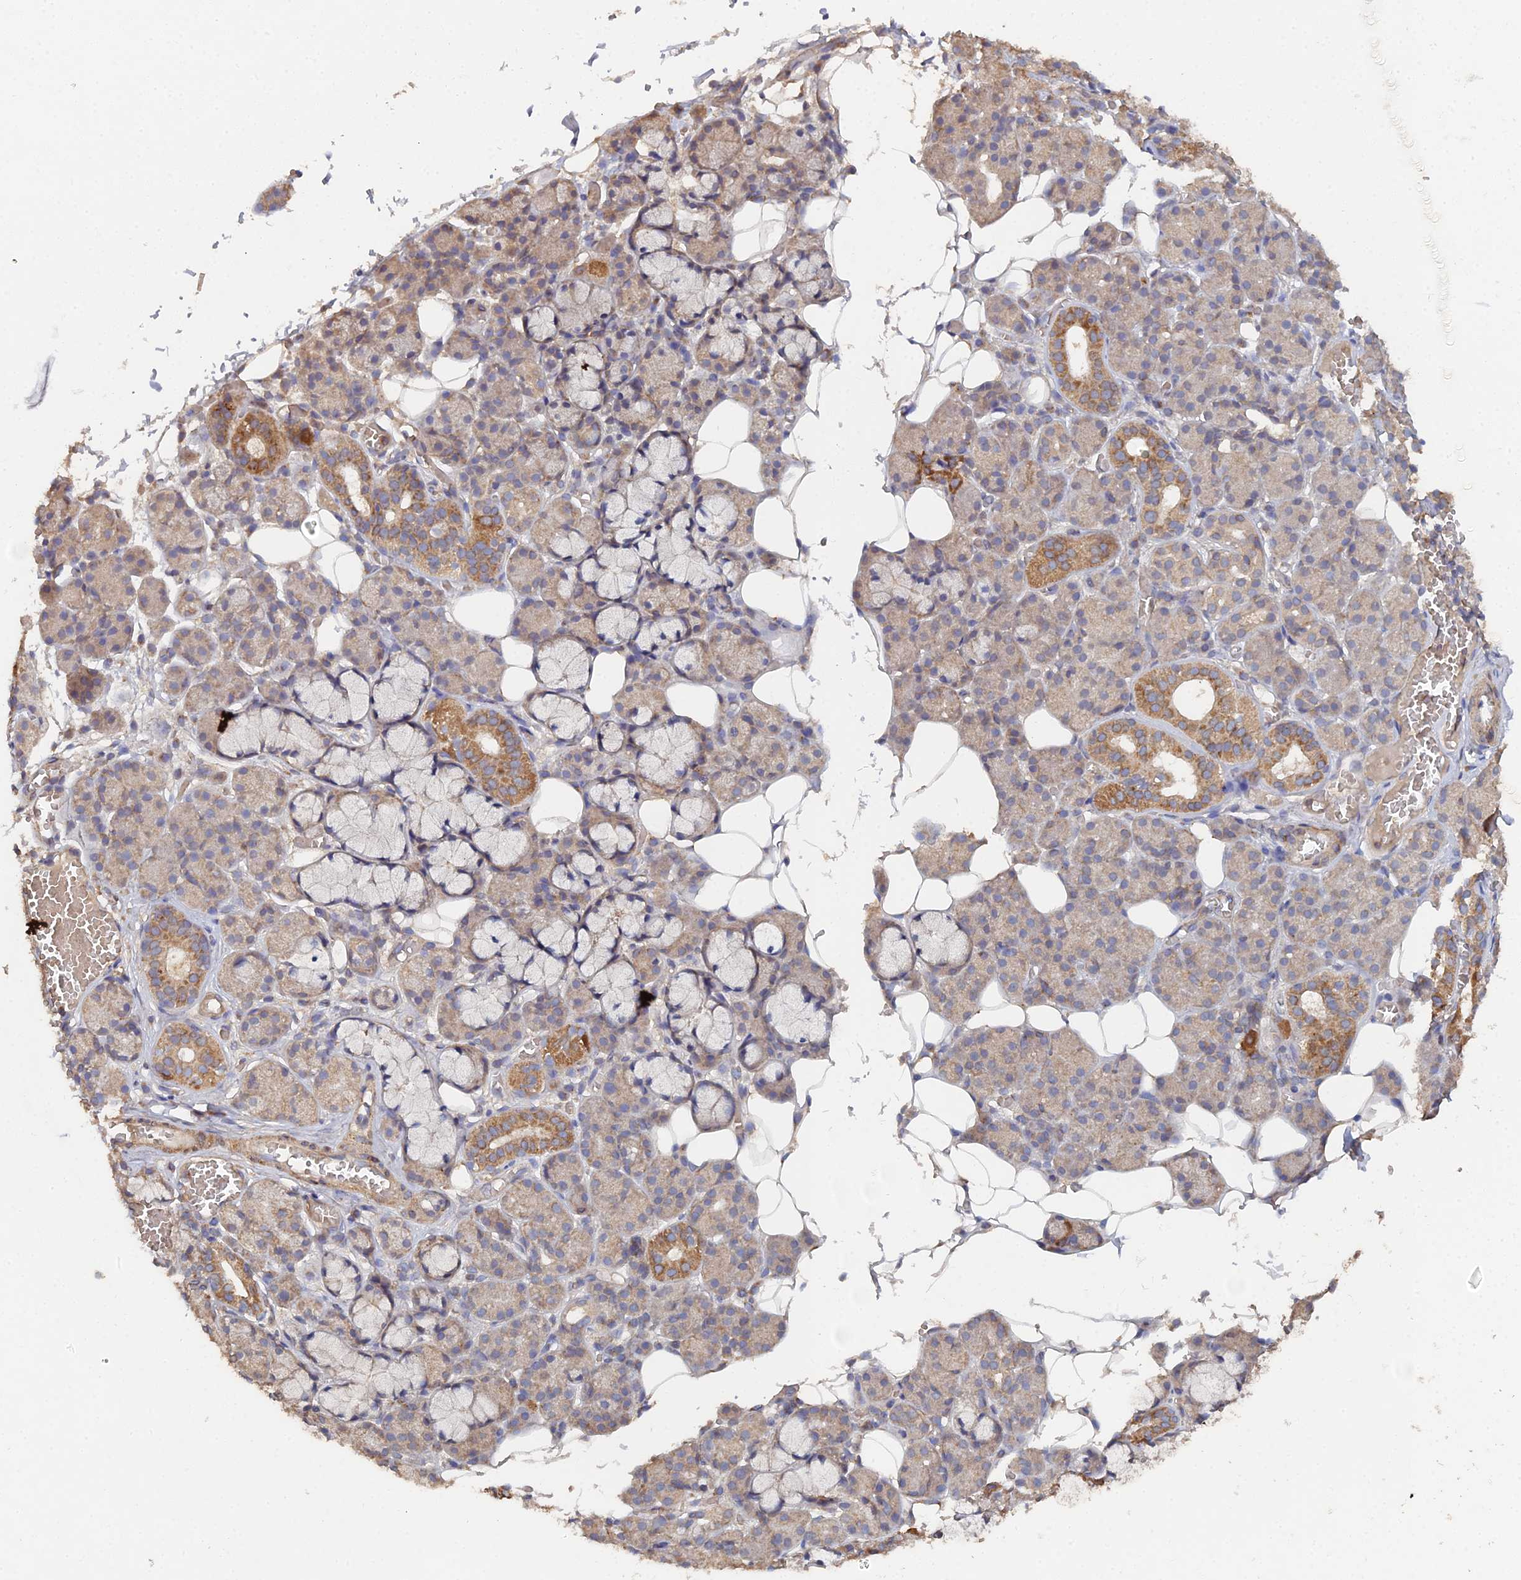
{"staining": {"intensity": "moderate", "quantity": "25%-75%", "location": "cytoplasmic/membranous"}, "tissue": "salivary gland", "cell_type": "Glandular cells", "image_type": "normal", "snomed": [{"axis": "morphology", "description": "Normal tissue, NOS"}, {"axis": "topography", "description": "Salivary gland"}], "caption": "Approximately 25%-75% of glandular cells in benign human salivary gland reveal moderate cytoplasmic/membranous protein staining as visualized by brown immunohistochemical staining.", "gene": "SPANXN4", "patient": {"sex": "male", "age": 63}}